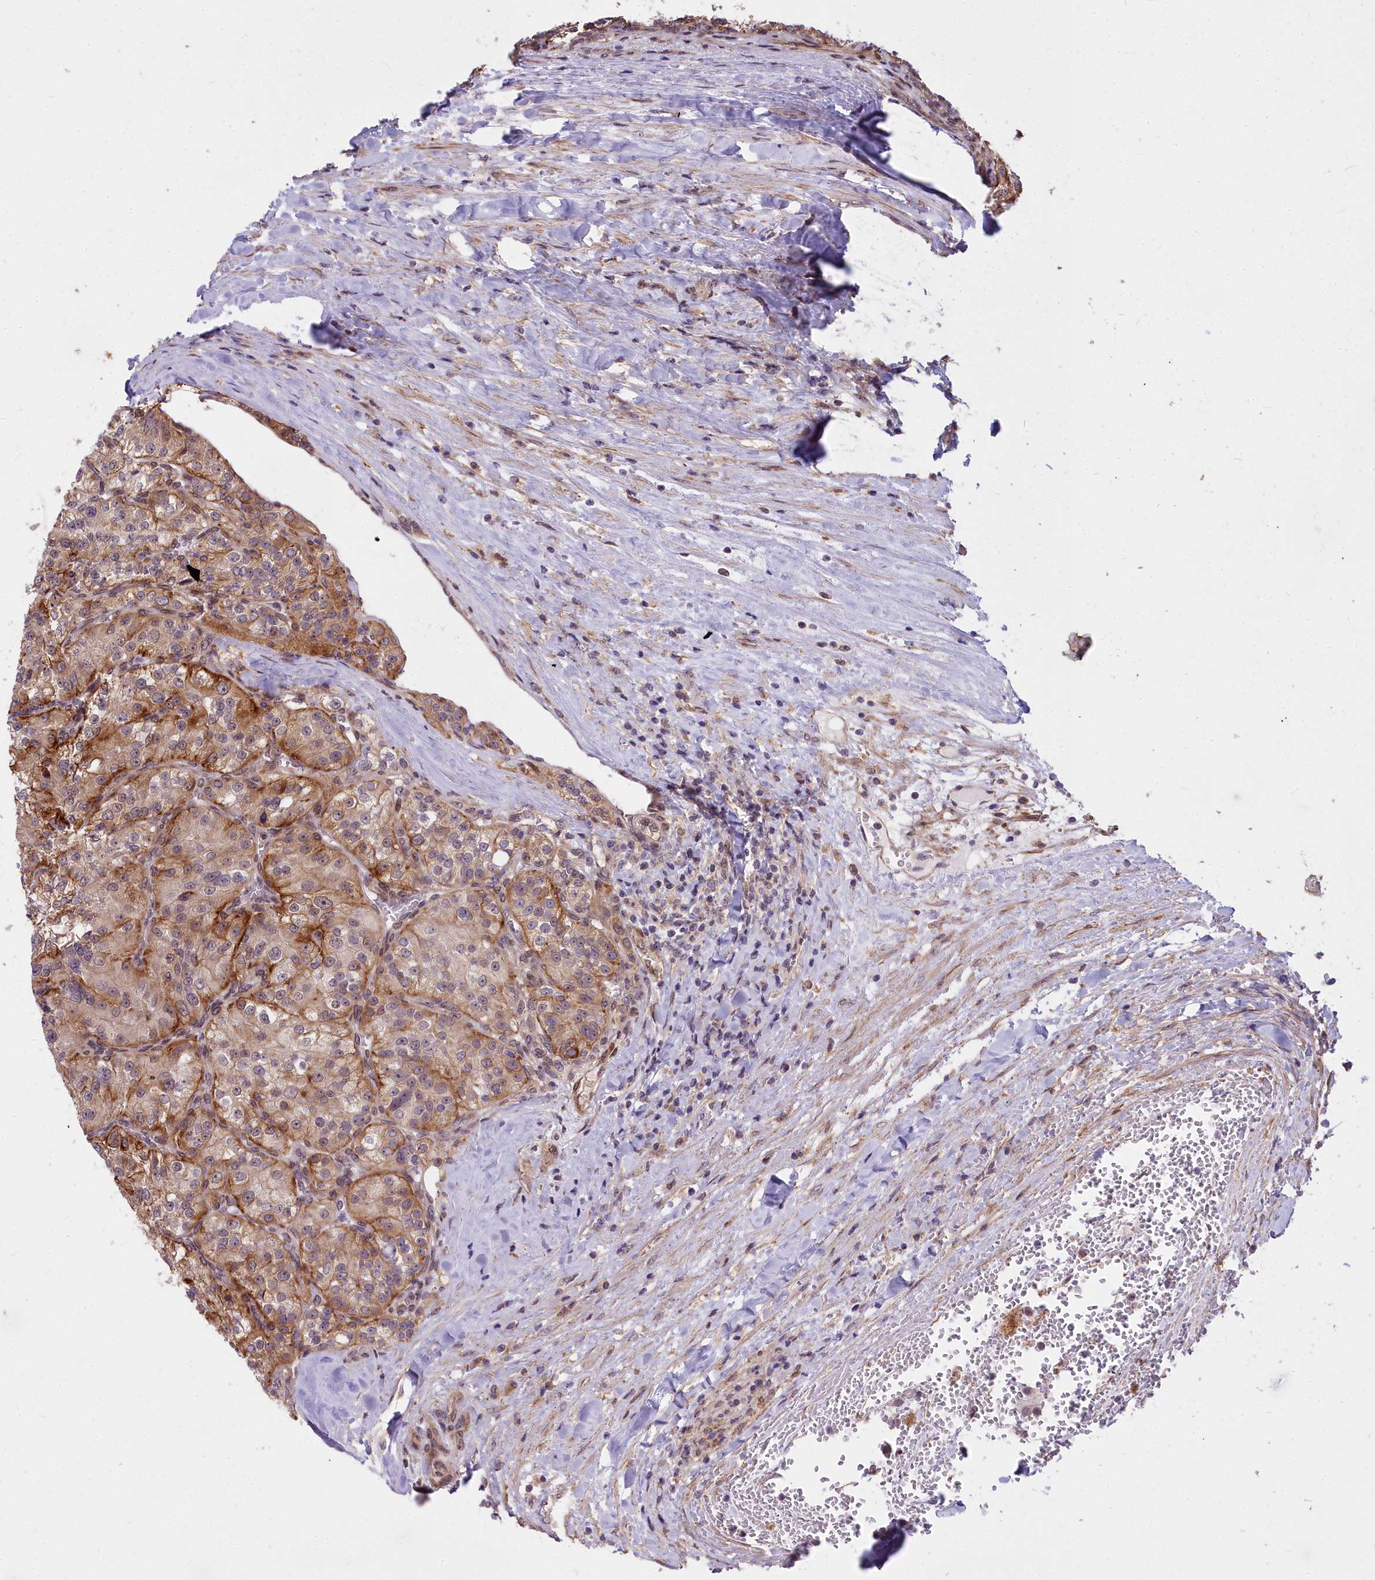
{"staining": {"intensity": "moderate", "quantity": "25%-75%", "location": "cytoplasmic/membranous"}, "tissue": "renal cancer", "cell_type": "Tumor cells", "image_type": "cancer", "snomed": [{"axis": "morphology", "description": "Adenocarcinoma, NOS"}, {"axis": "topography", "description": "Kidney"}], "caption": "This image displays immunohistochemistry staining of renal adenocarcinoma, with medium moderate cytoplasmic/membranous positivity in approximately 25%-75% of tumor cells.", "gene": "ABCB8", "patient": {"sex": "female", "age": 63}}